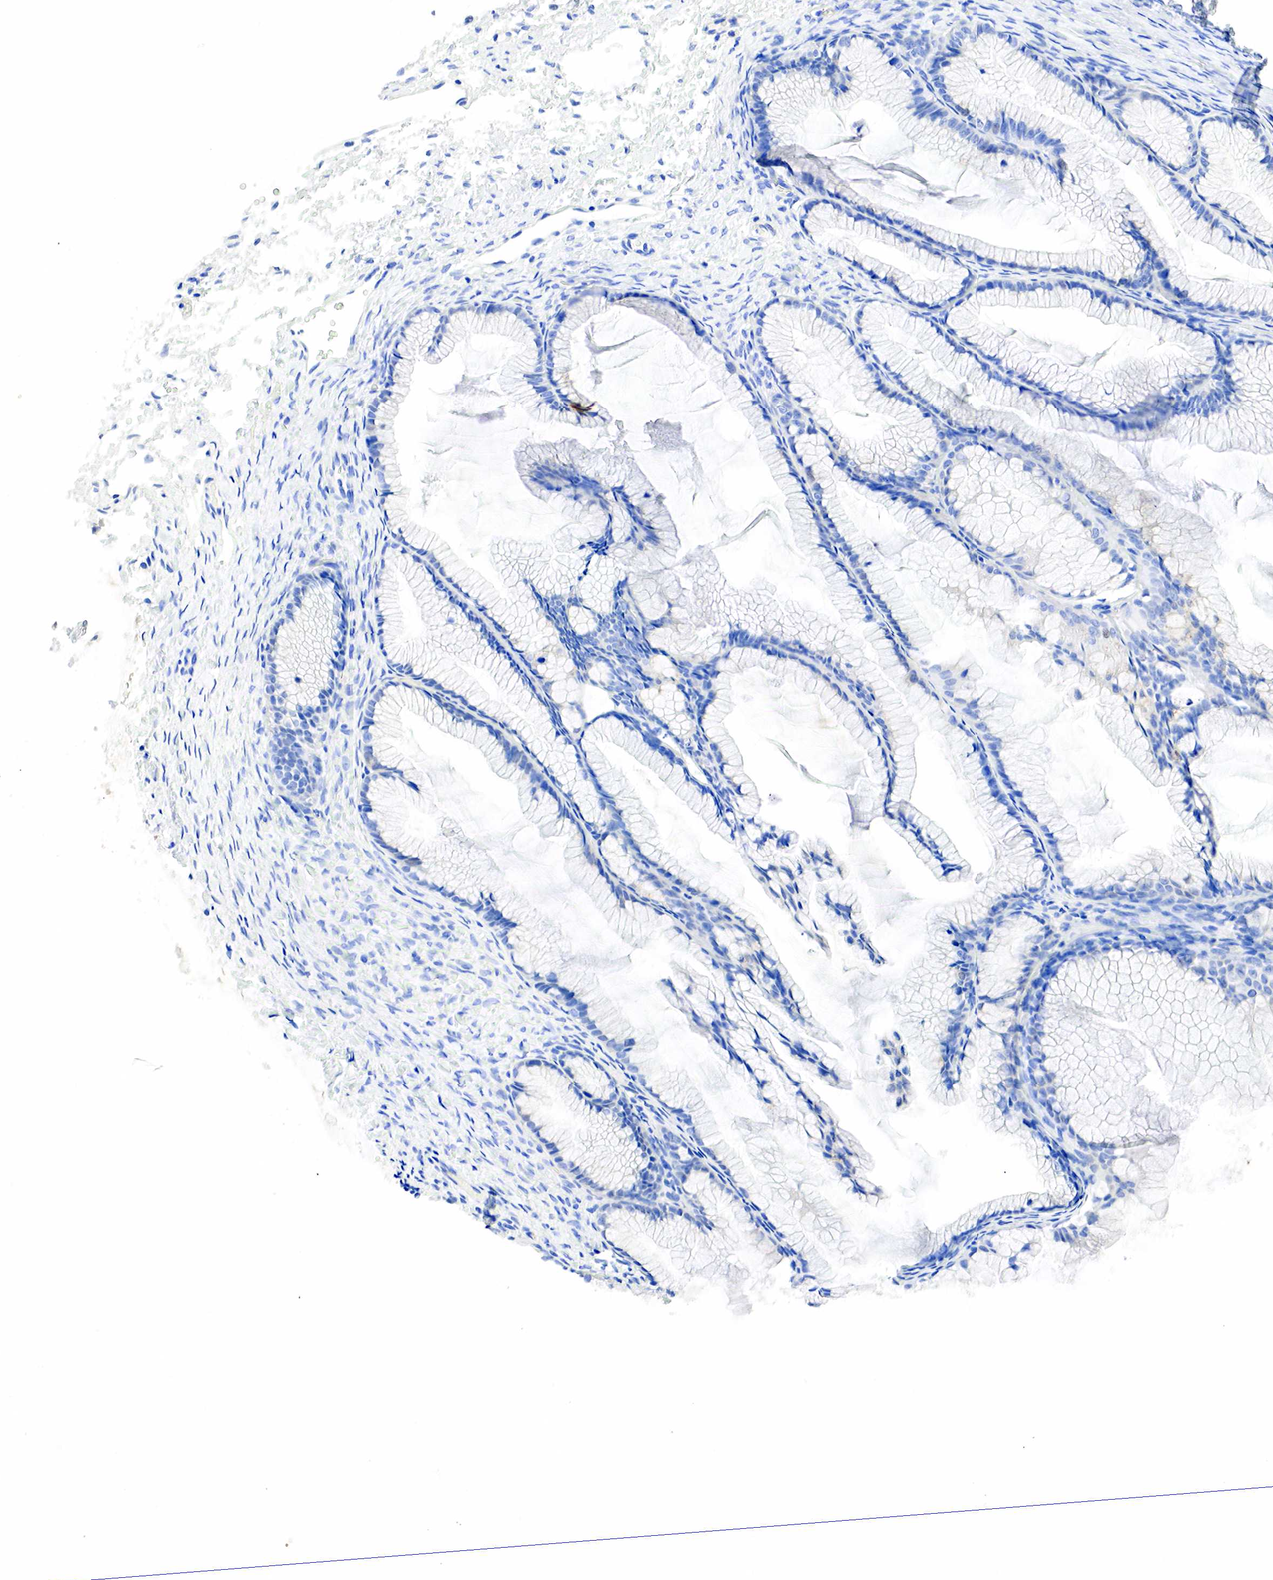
{"staining": {"intensity": "negative", "quantity": "none", "location": "none"}, "tissue": "ovarian cancer", "cell_type": "Tumor cells", "image_type": "cancer", "snomed": [{"axis": "morphology", "description": "Cystadenocarcinoma, mucinous, NOS"}, {"axis": "topography", "description": "Ovary"}], "caption": "Photomicrograph shows no significant protein expression in tumor cells of mucinous cystadenocarcinoma (ovarian).", "gene": "SST", "patient": {"sex": "female", "age": 41}}